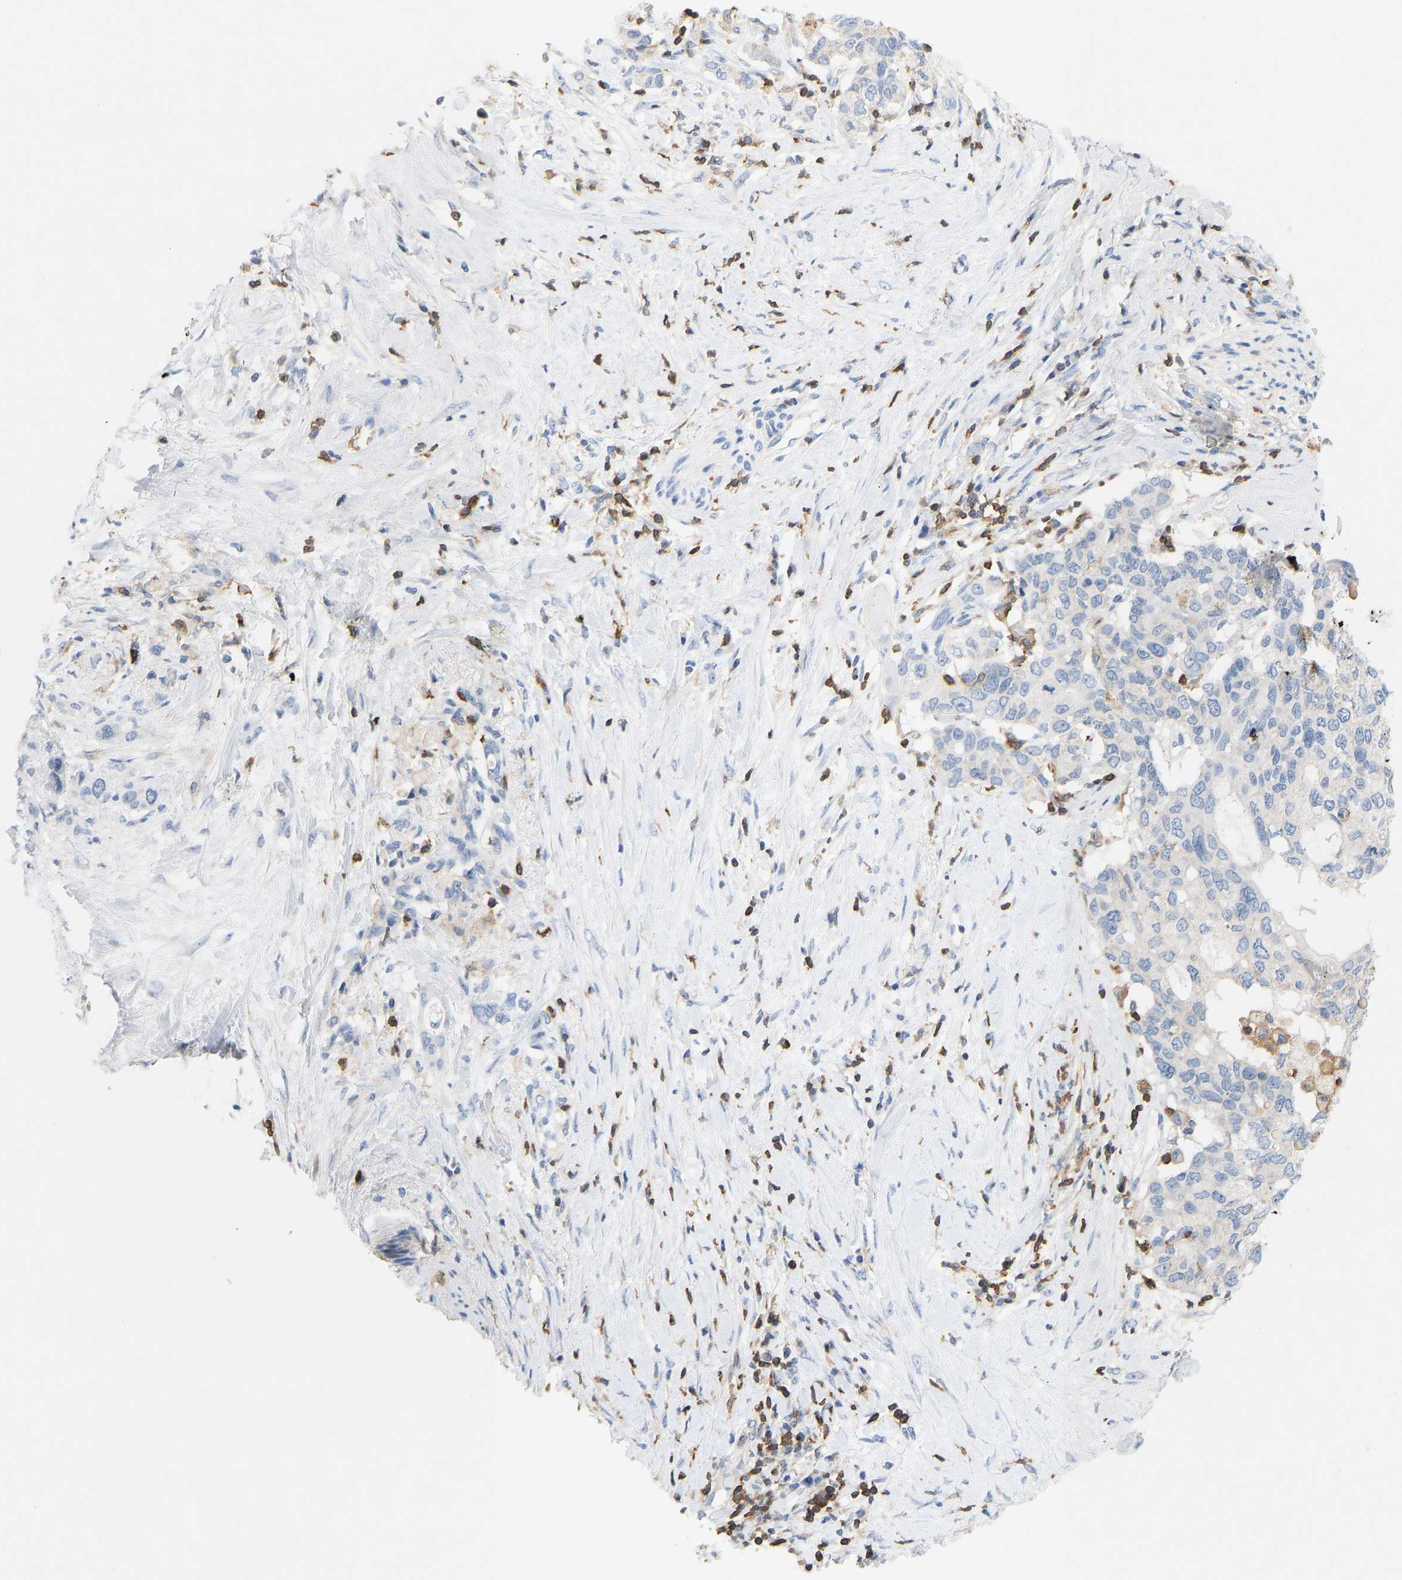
{"staining": {"intensity": "negative", "quantity": "none", "location": "none"}, "tissue": "pancreatic cancer", "cell_type": "Tumor cells", "image_type": "cancer", "snomed": [{"axis": "morphology", "description": "Adenocarcinoma, NOS"}, {"axis": "topography", "description": "Pancreas"}], "caption": "An immunohistochemistry (IHC) photomicrograph of pancreatic cancer (adenocarcinoma) is shown. There is no staining in tumor cells of pancreatic cancer (adenocarcinoma). (Brightfield microscopy of DAB immunohistochemistry (IHC) at high magnification).", "gene": "EVL", "patient": {"sex": "female", "age": 56}}